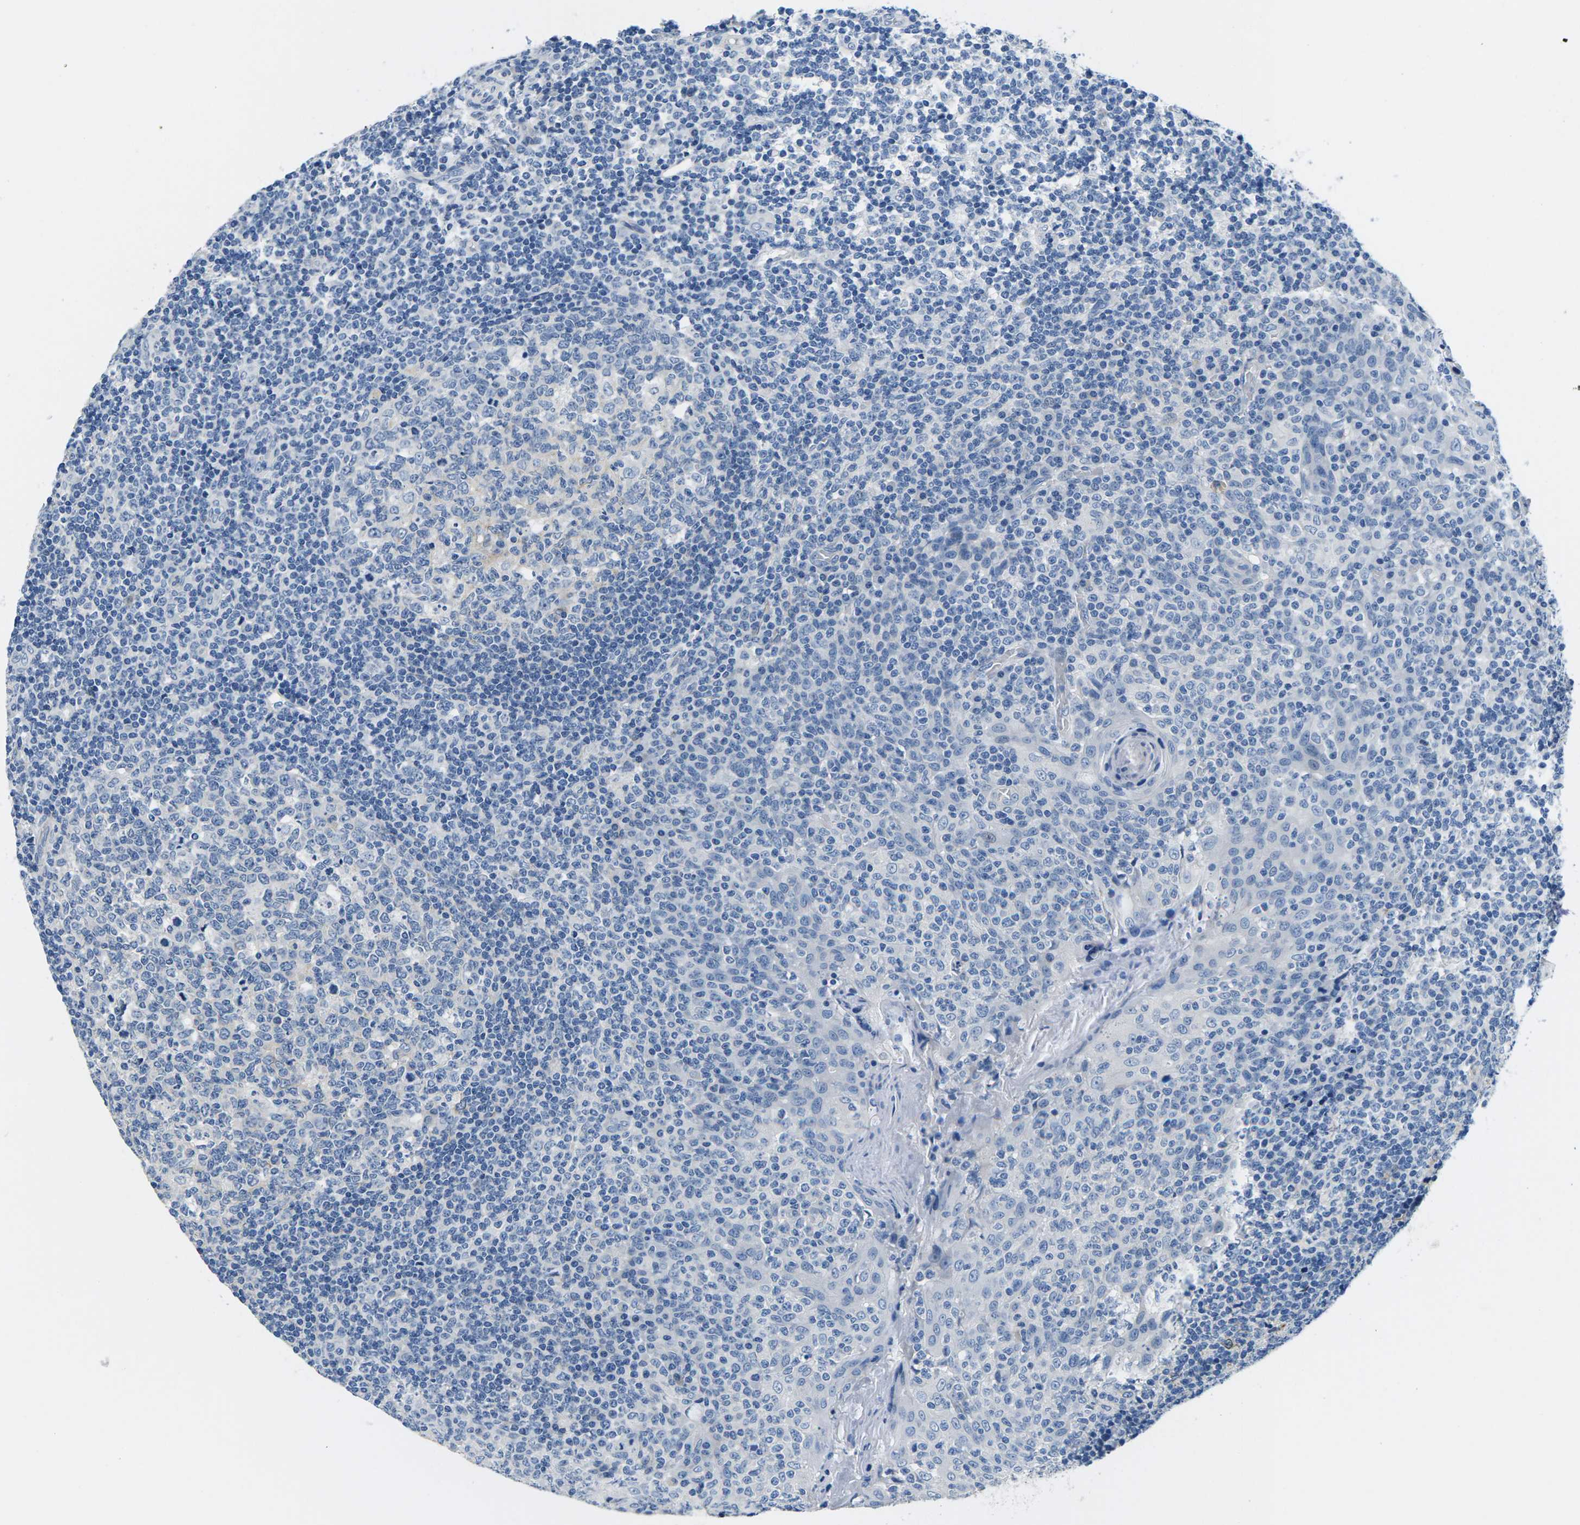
{"staining": {"intensity": "weak", "quantity": "<25%", "location": "cytoplasmic/membranous"}, "tissue": "tonsil", "cell_type": "Germinal center cells", "image_type": "normal", "snomed": [{"axis": "morphology", "description": "Normal tissue, NOS"}, {"axis": "topography", "description": "Tonsil"}], "caption": "A photomicrograph of tonsil stained for a protein shows no brown staining in germinal center cells. (Brightfield microscopy of DAB immunohistochemistry (IHC) at high magnification).", "gene": "TSPAN2", "patient": {"sex": "female", "age": 19}}